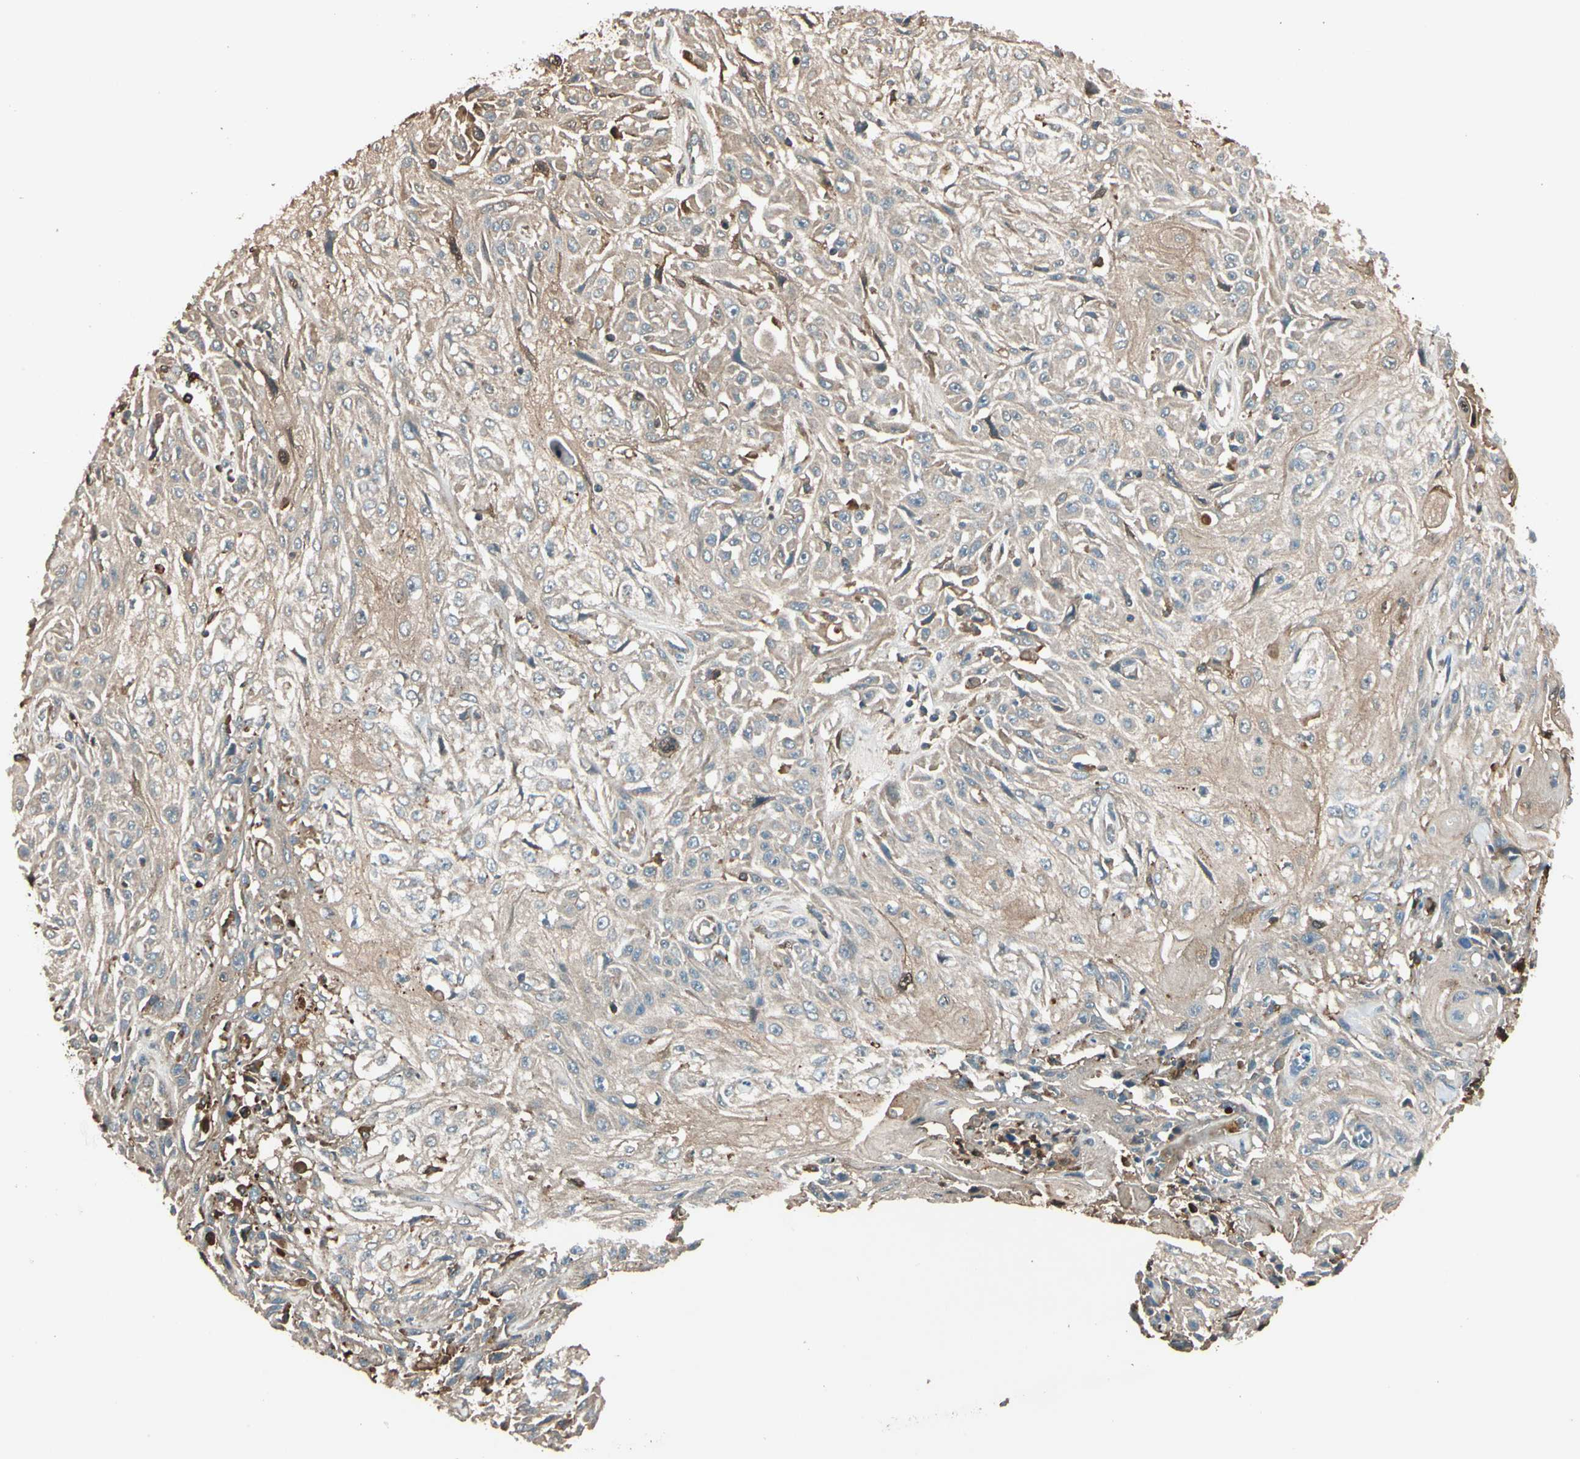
{"staining": {"intensity": "weak", "quantity": "25%-75%", "location": "cytoplasmic/membranous"}, "tissue": "skin cancer", "cell_type": "Tumor cells", "image_type": "cancer", "snomed": [{"axis": "morphology", "description": "Squamous cell carcinoma, NOS"}, {"axis": "morphology", "description": "Squamous cell carcinoma, metastatic, NOS"}, {"axis": "topography", "description": "Skin"}, {"axis": "topography", "description": "Lymph node"}], "caption": "An immunohistochemistry photomicrograph of neoplastic tissue is shown. Protein staining in brown highlights weak cytoplasmic/membranous positivity in squamous cell carcinoma (skin) within tumor cells.", "gene": "STX11", "patient": {"sex": "male", "age": 75}}